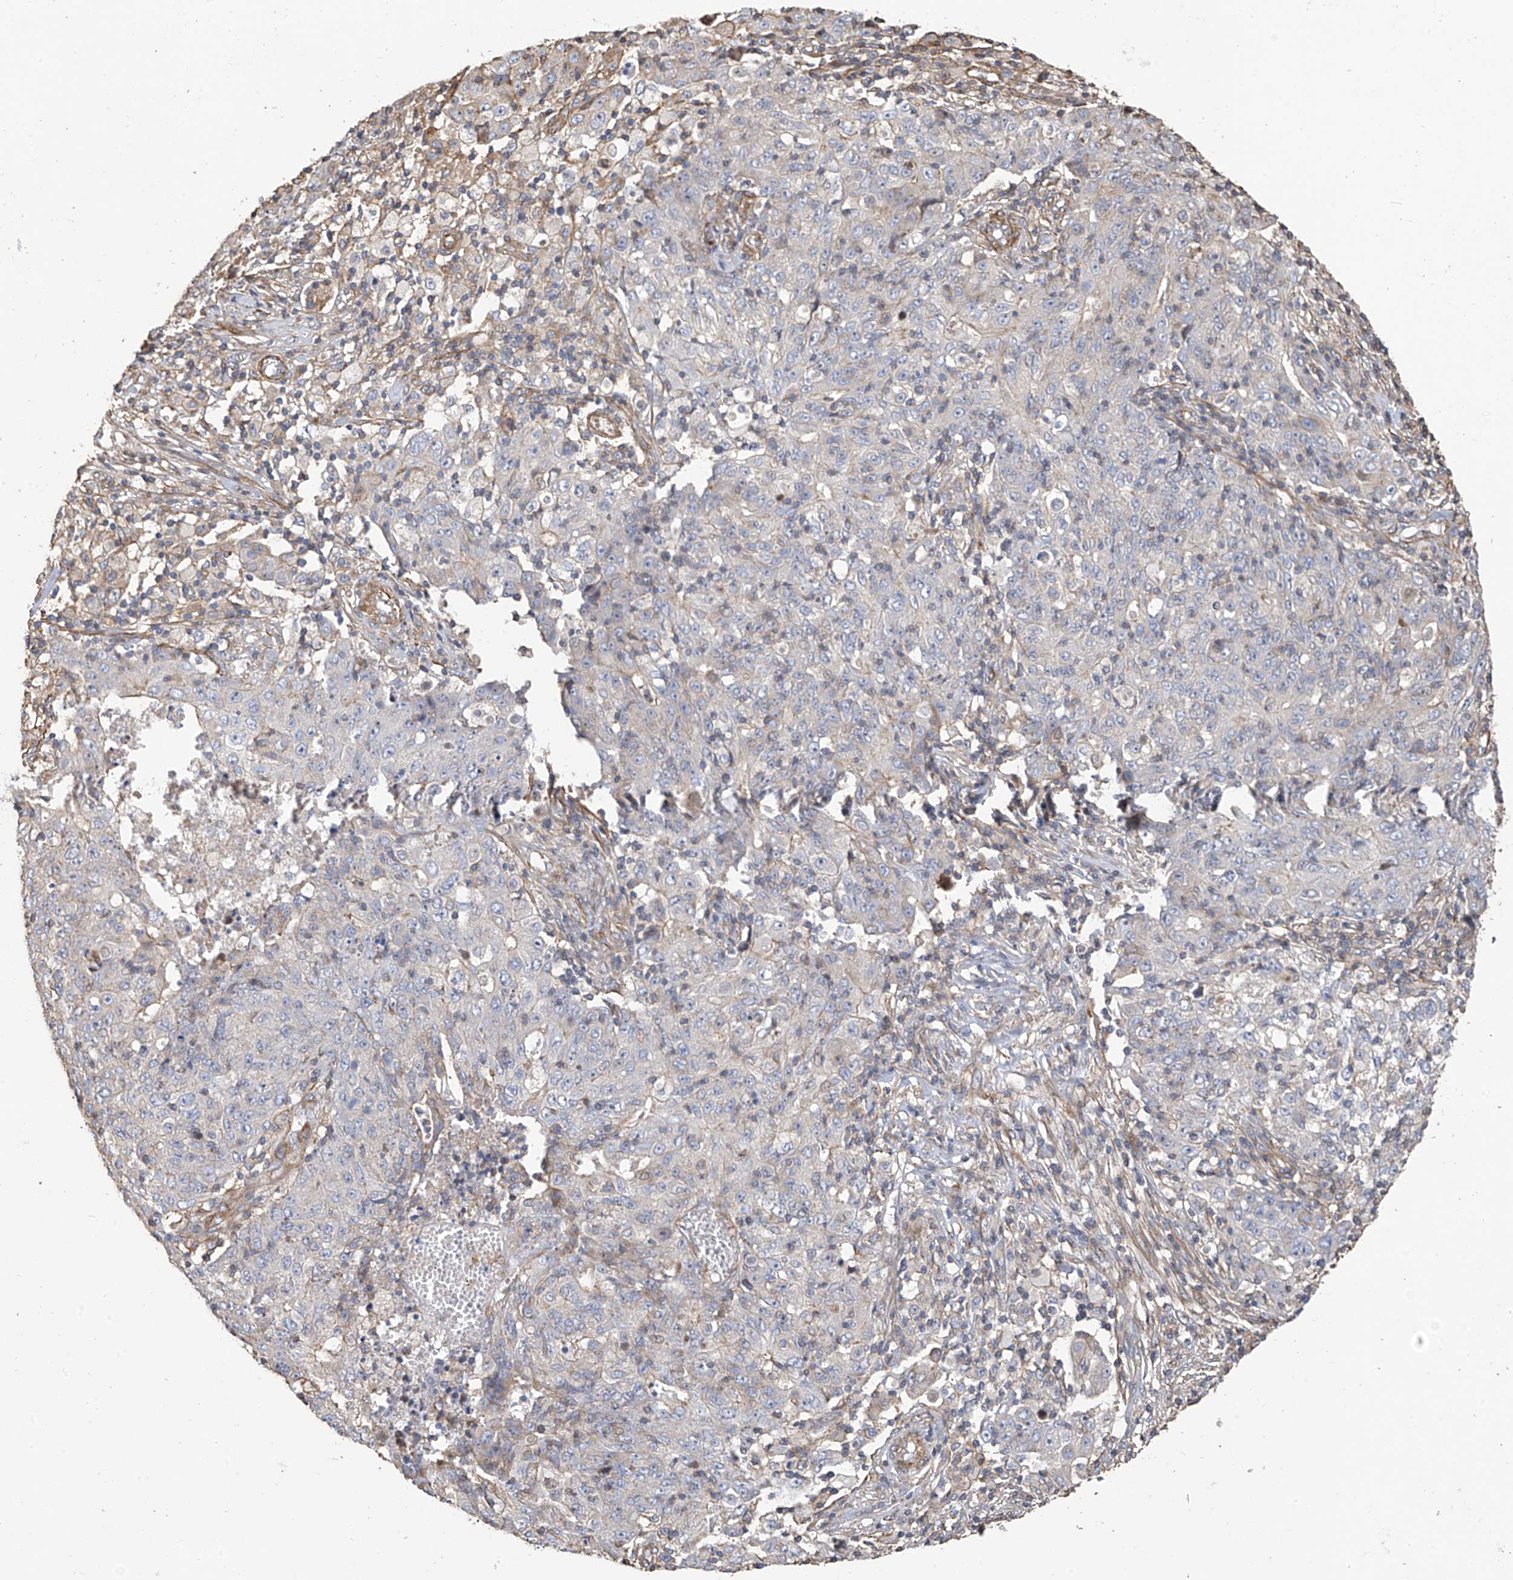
{"staining": {"intensity": "negative", "quantity": "none", "location": "none"}, "tissue": "ovarian cancer", "cell_type": "Tumor cells", "image_type": "cancer", "snomed": [{"axis": "morphology", "description": "Carcinoma, endometroid"}, {"axis": "topography", "description": "Ovary"}], "caption": "A micrograph of ovarian cancer (endometroid carcinoma) stained for a protein demonstrates no brown staining in tumor cells. (DAB (3,3'-diaminobenzidine) IHC, high magnification).", "gene": "SLC43A3", "patient": {"sex": "female", "age": 42}}